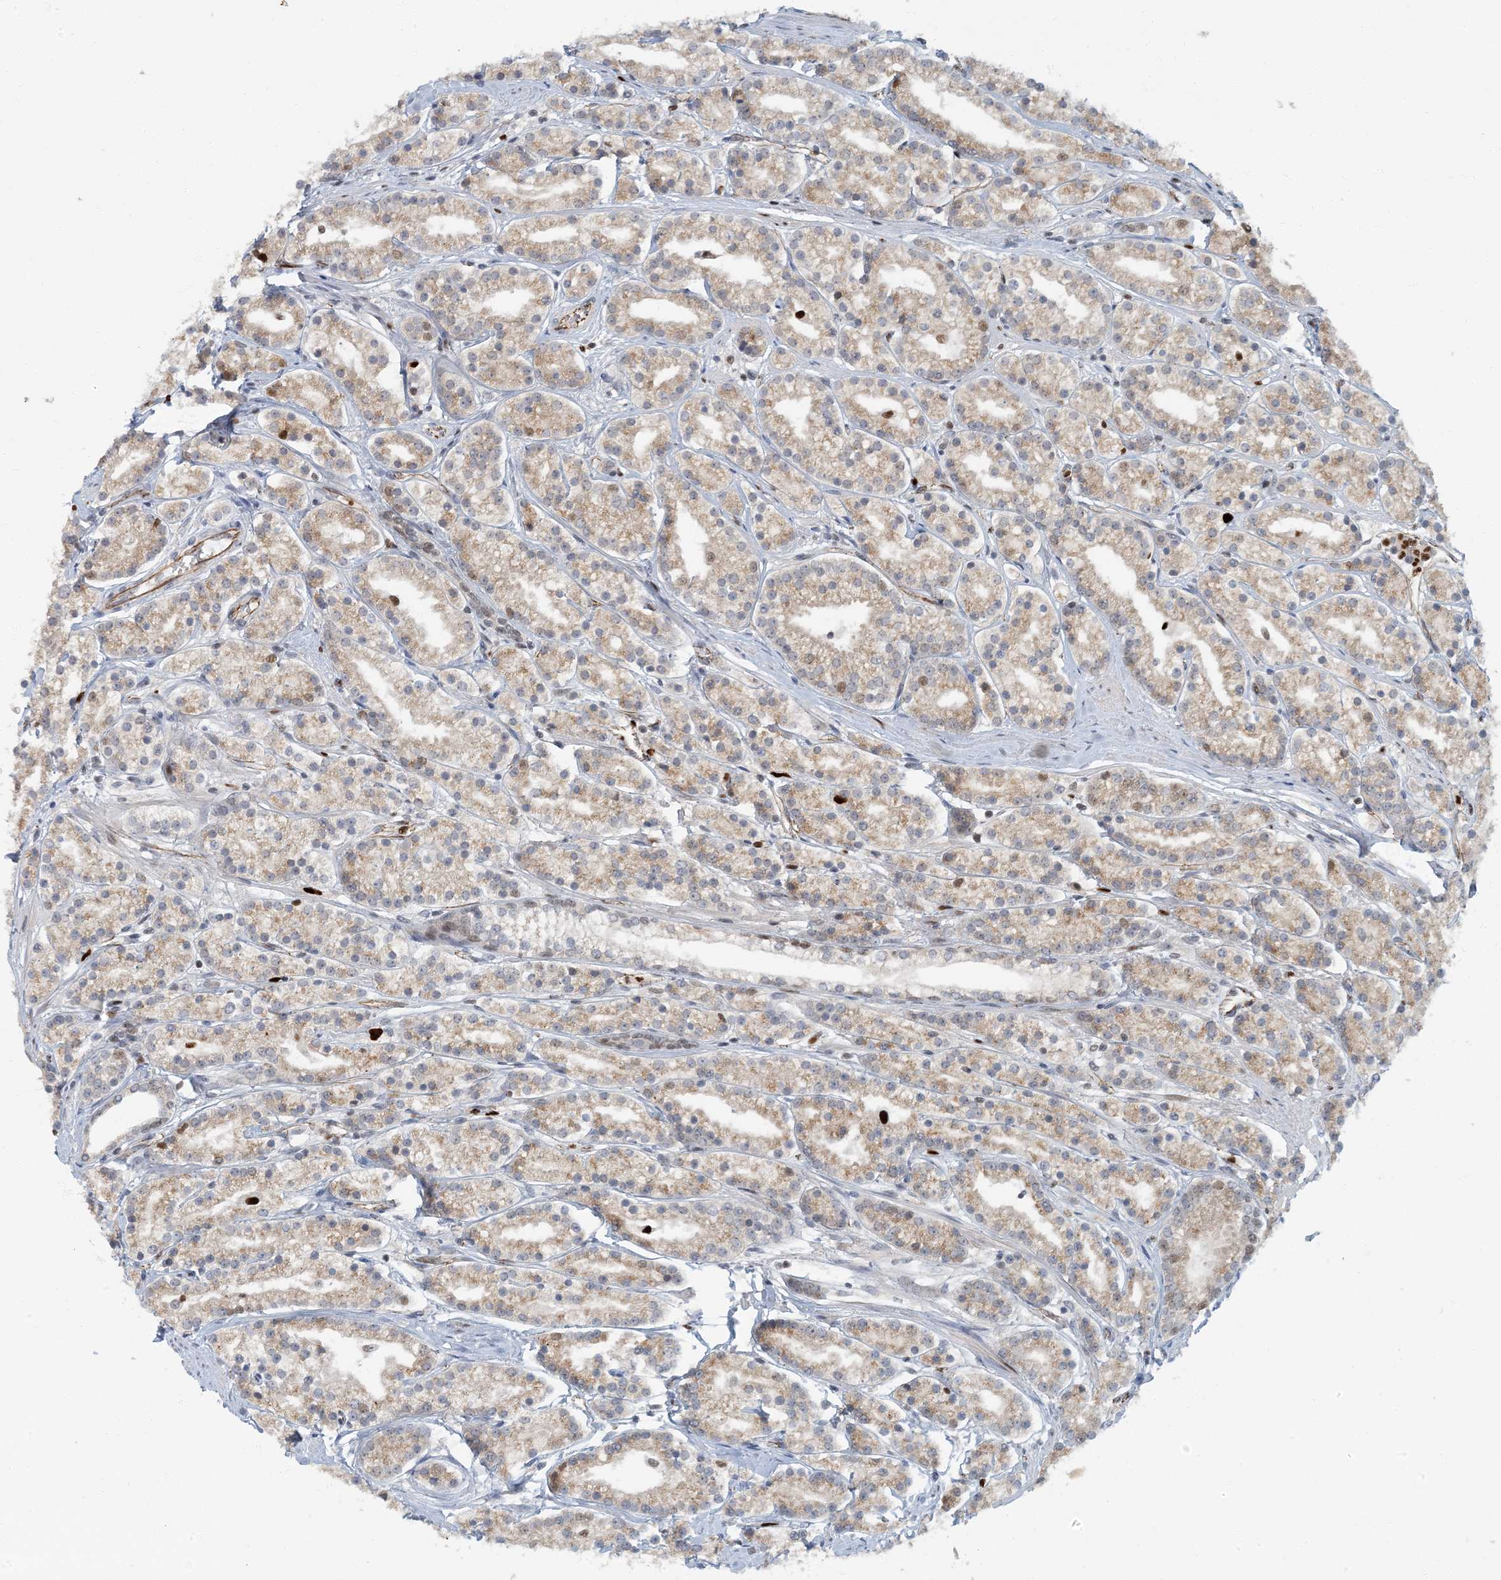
{"staining": {"intensity": "weak", "quantity": ">75%", "location": "cytoplasmic/membranous,nuclear"}, "tissue": "prostate cancer", "cell_type": "Tumor cells", "image_type": "cancer", "snomed": [{"axis": "morphology", "description": "Adenocarcinoma, High grade"}, {"axis": "topography", "description": "Prostate"}], "caption": "The histopathology image reveals a brown stain indicating the presence of a protein in the cytoplasmic/membranous and nuclear of tumor cells in high-grade adenocarcinoma (prostate). The staining was performed using DAB to visualize the protein expression in brown, while the nuclei were stained in blue with hematoxylin (Magnification: 20x).", "gene": "AK9", "patient": {"sex": "male", "age": 69}}